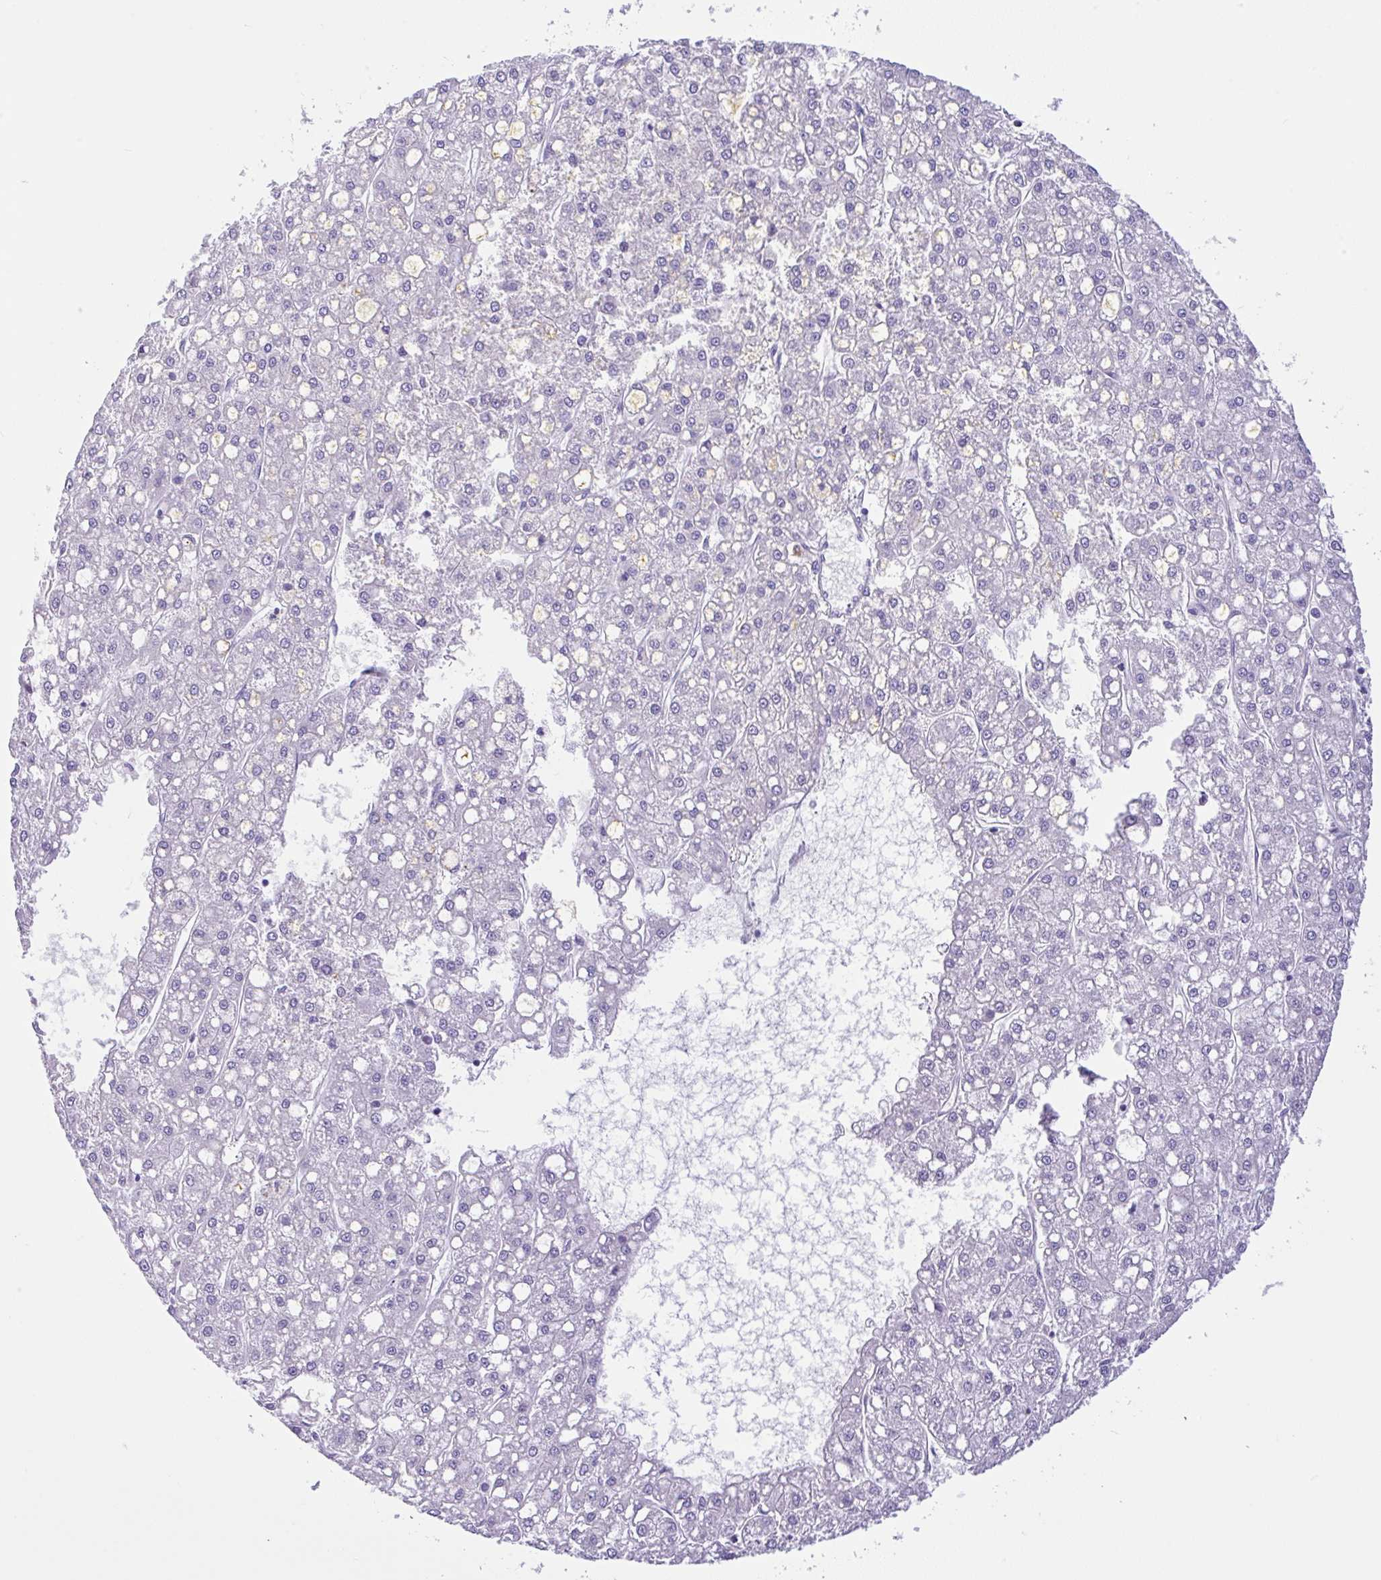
{"staining": {"intensity": "negative", "quantity": "none", "location": "none"}, "tissue": "liver cancer", "cell_type": "Tumor cells", "image_type": "cancer", "snomed": [{"axis": "morphology", "description": "Carcinoma, Hepatocellular, NOS"}, {"axis": "topography", "description": "Liver"}], "caption": "Immunohistochemistry histopathology image of human liver hepatocellular carcinoma stained for a protein (brown), which shows no staining in tumor cells.", "gene": "NCF1", "patient": {"sex": "male", "age": 67}}